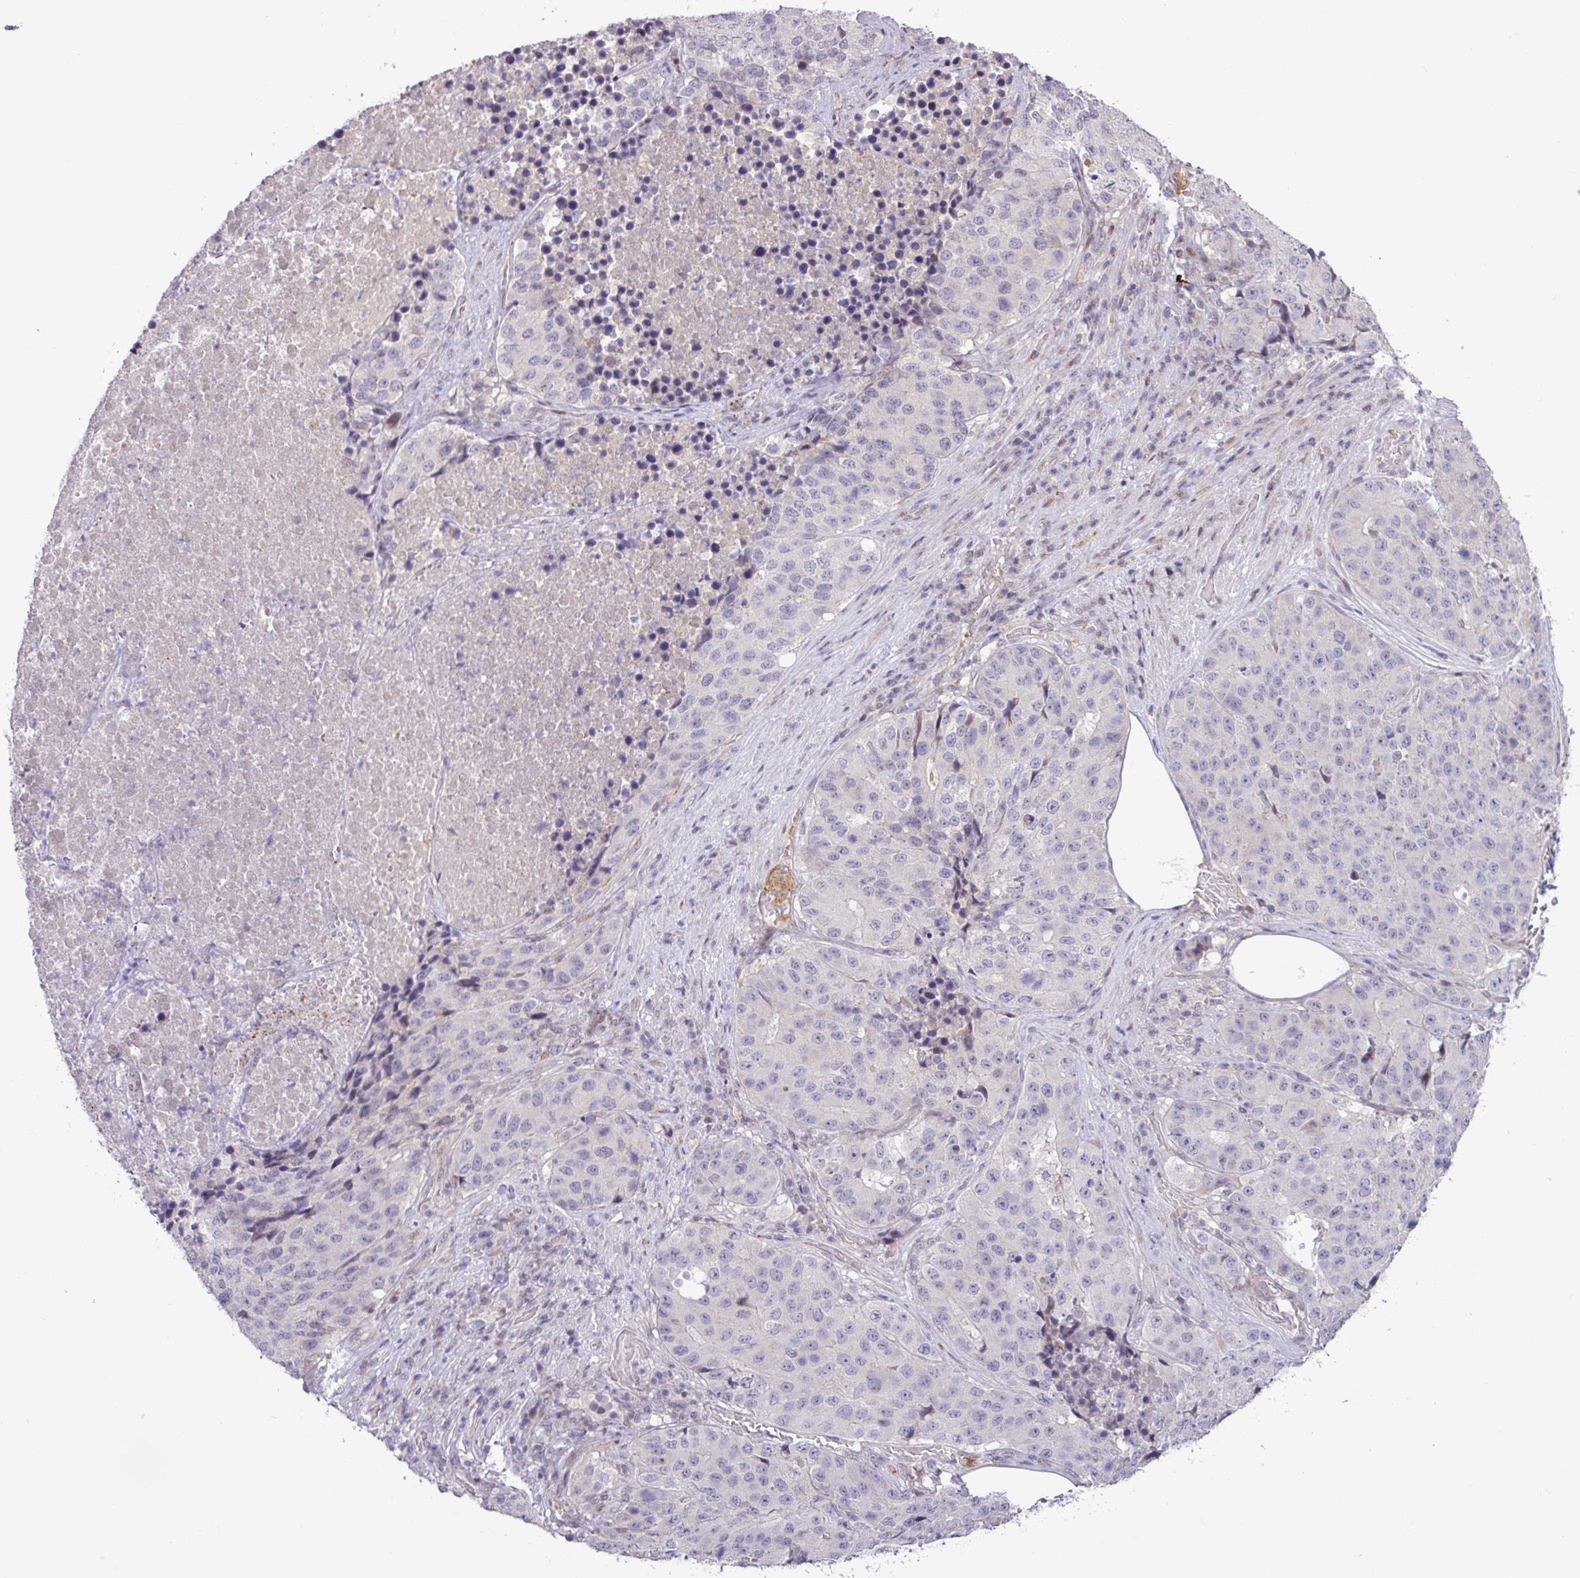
{"staining": {"intensity": "negative", "quantity": "none", "location": "none"}, "tissue": "stomach cancer", "cell_type": "Tumor cells", "image_type": "cancer", "snomed": [{"axis": "morphology", "description": "Adenocarcinoma, NOS"}, {"axis": "topography", "description": "Stomach"}], "caption": "IHC of stomach cancer reveals no staining in tumor cells.", "gene": "RTL3", "patient": {"sex": "male", "age": 71}}